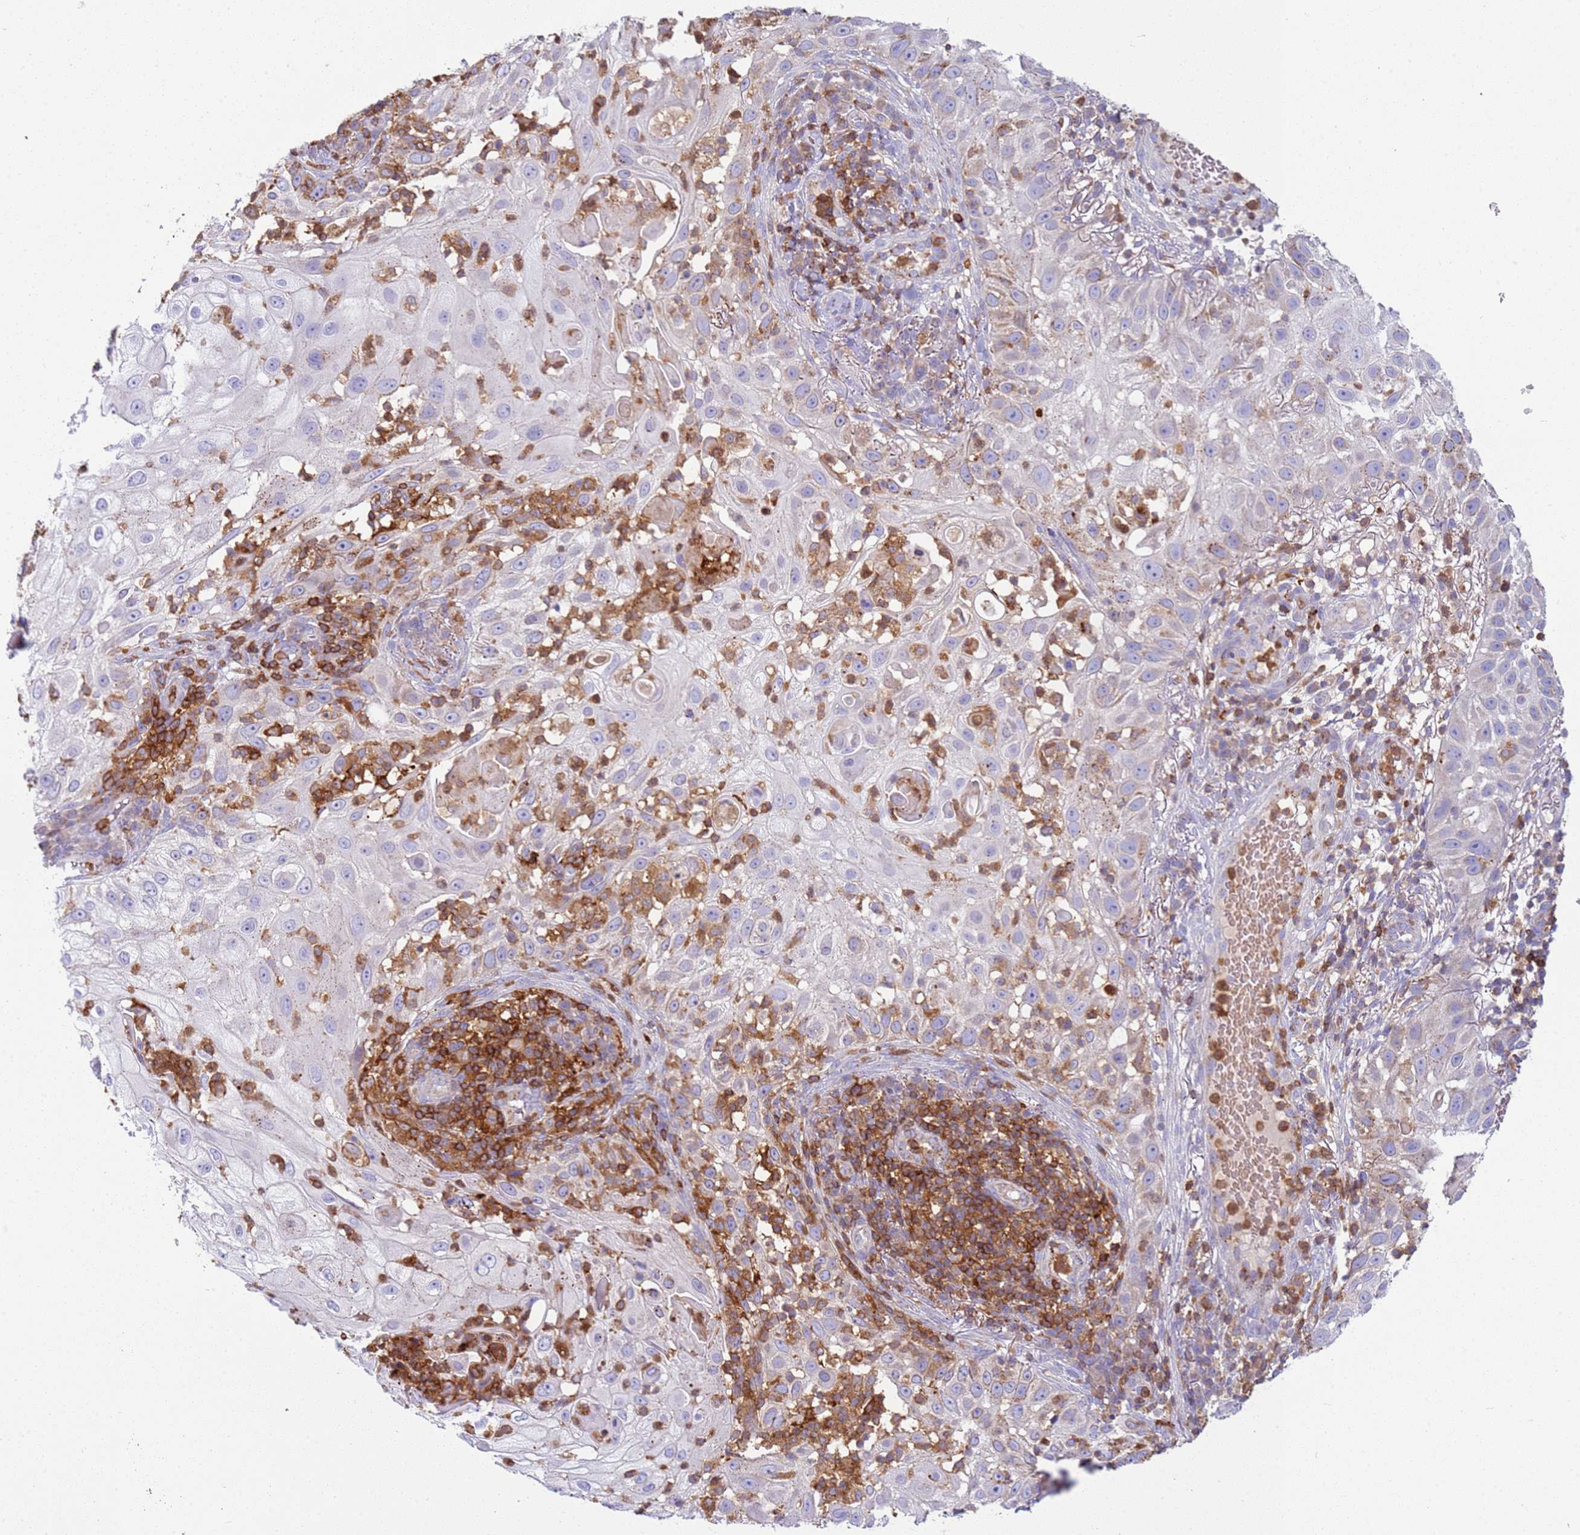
{"staining": {"intensity": "moderate", "quantity": "<25%", "location": "cytoplasmic/membranous"}, "tissue": "skin cancer", "cell_type": "Tumor cells", "image_type": "cancer", "snomed": [{"axis": "morphology", "description": "Squamous cell carcinoma, NOS"}, {"axis": "topography", "description": "Skin"}], "caption": "Moderate cytoplasmic/membranous protein positivity is seen in about <25% of tumor cells in squamous cell carcinoma (skin).", "gene": "TTPAL", "patient": {"sex": "female", "age": 44}}